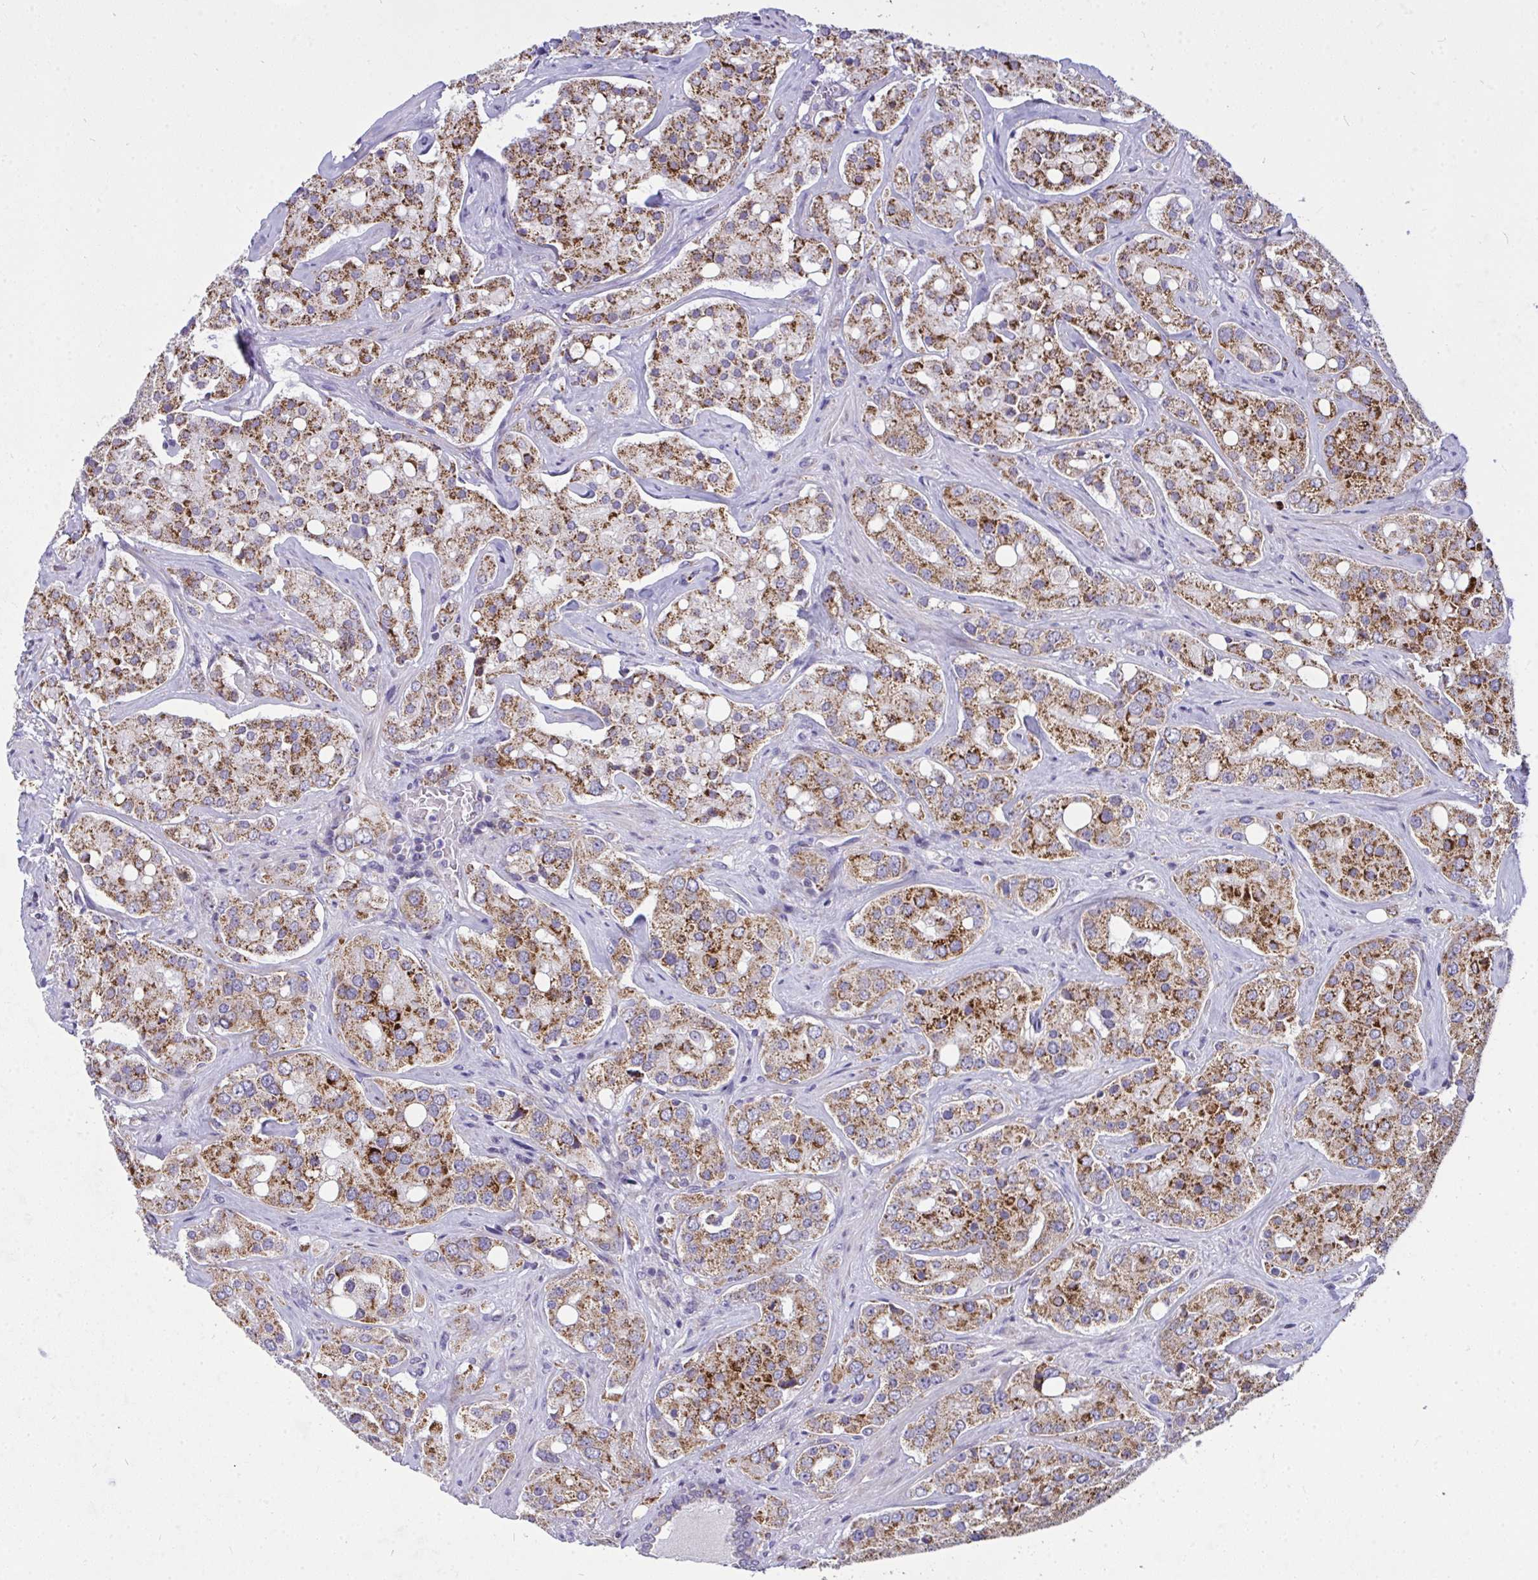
{"staining": {"intensity": "moderate", "quantity": ">75%", "location": "cytoplasmic/membranous"}, "tissue": "prostate cancer", "cell_type": "Tumor cells", "image_type": "cancer", "snomed": [{"axis": "morphology", "description": "Adenocarcinoma, High grade"}, {"axis": "topography", "description": "Prostate"}], "caption": "Prostate cancer stained for a protein shows moderate cytoplasmic/membranous positivity in tumor cells.", "gene": "CEP63", "patient": {"sex": "male", "age": 67}}